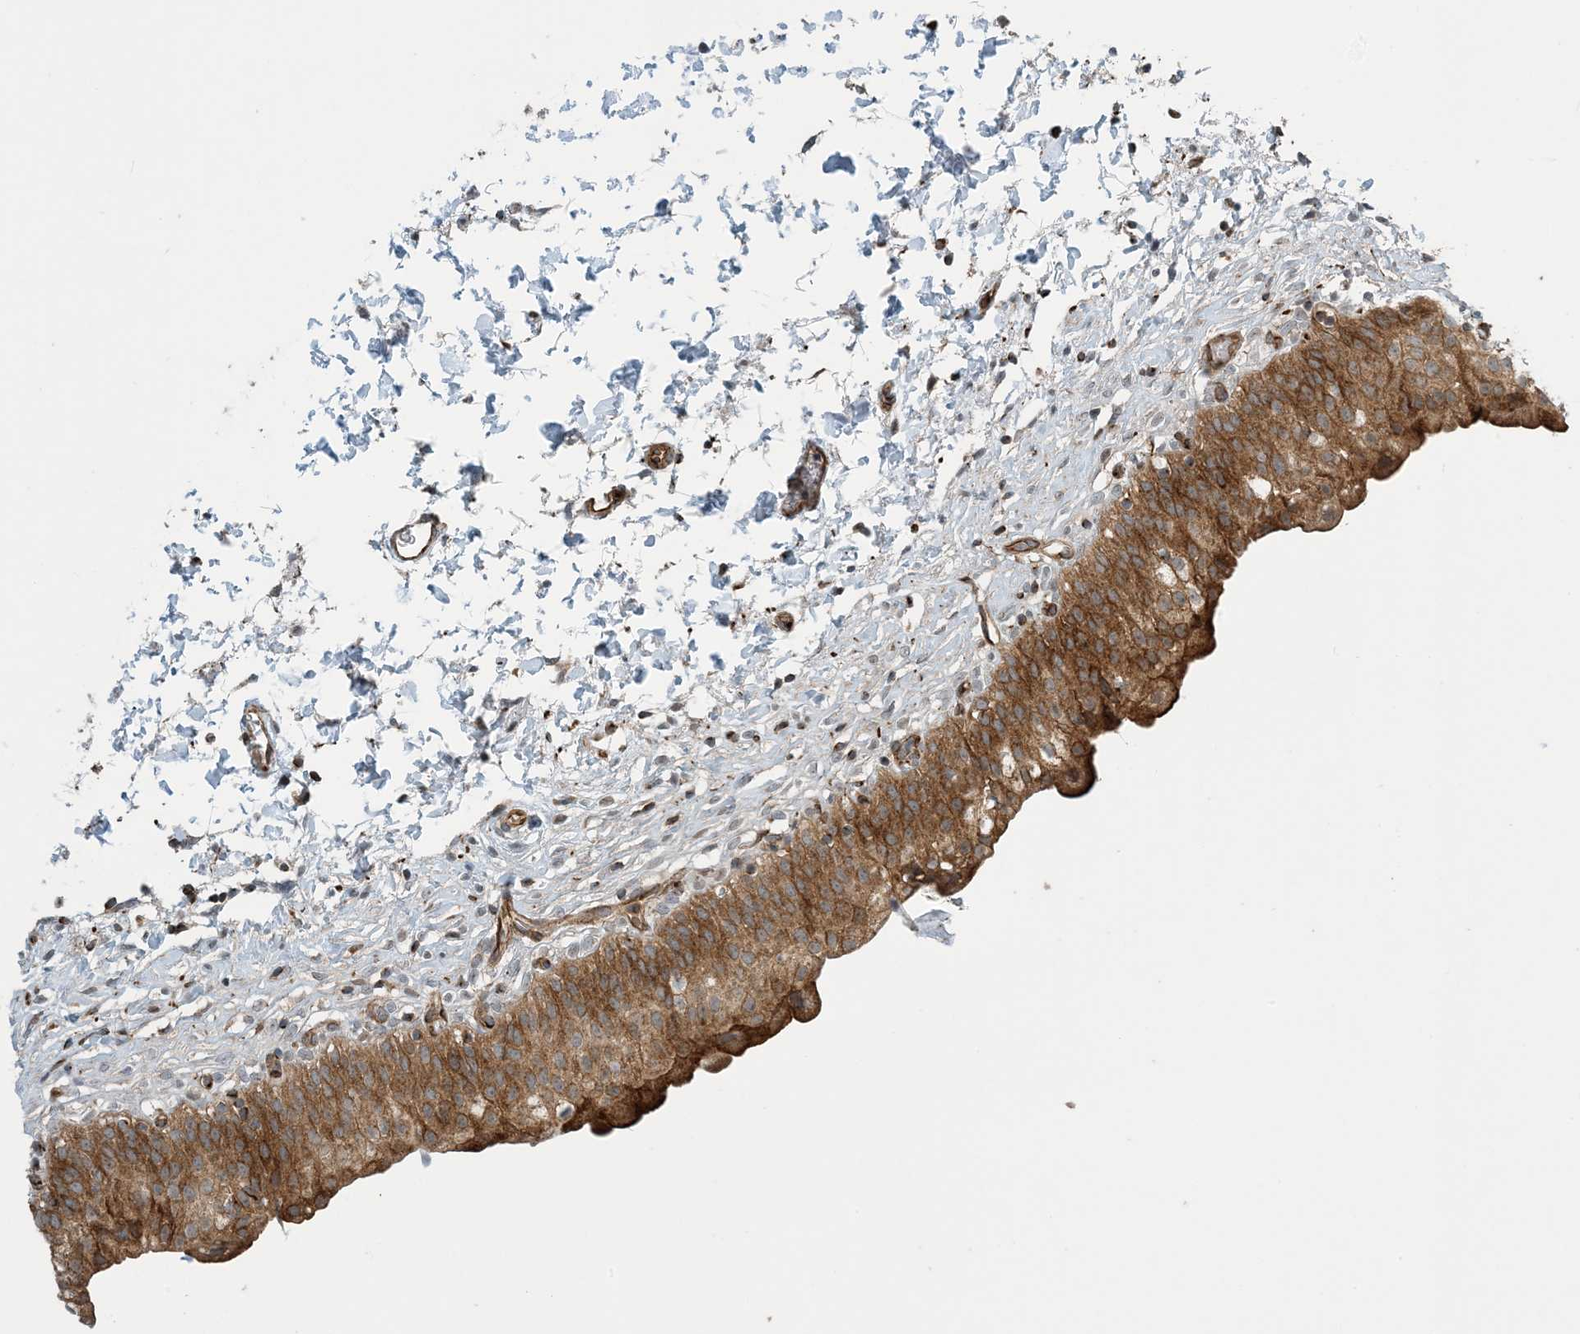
{"staining": {"intensity": "moderate", "quantity": ">75%", "location": "cytoplasmic/membranous"}, "tissue": "urinary bladder", "cell_type": "Urothelial cells", "image_type": "normal", "snomed": [{"axis": "morphology", "description": "Normal tissue, NOS"}, {"axis": "topography", "description": "Urinary bladder"}], "caption": "Approximately >75% of urothelial cells in benign human urinary bladder show moderate cytoplasmic/membranous protein expression as visualized by brown immunohistochemical staining.", "gene": "ZBTB3", "patient": {"sex": "male", "age": 55}}